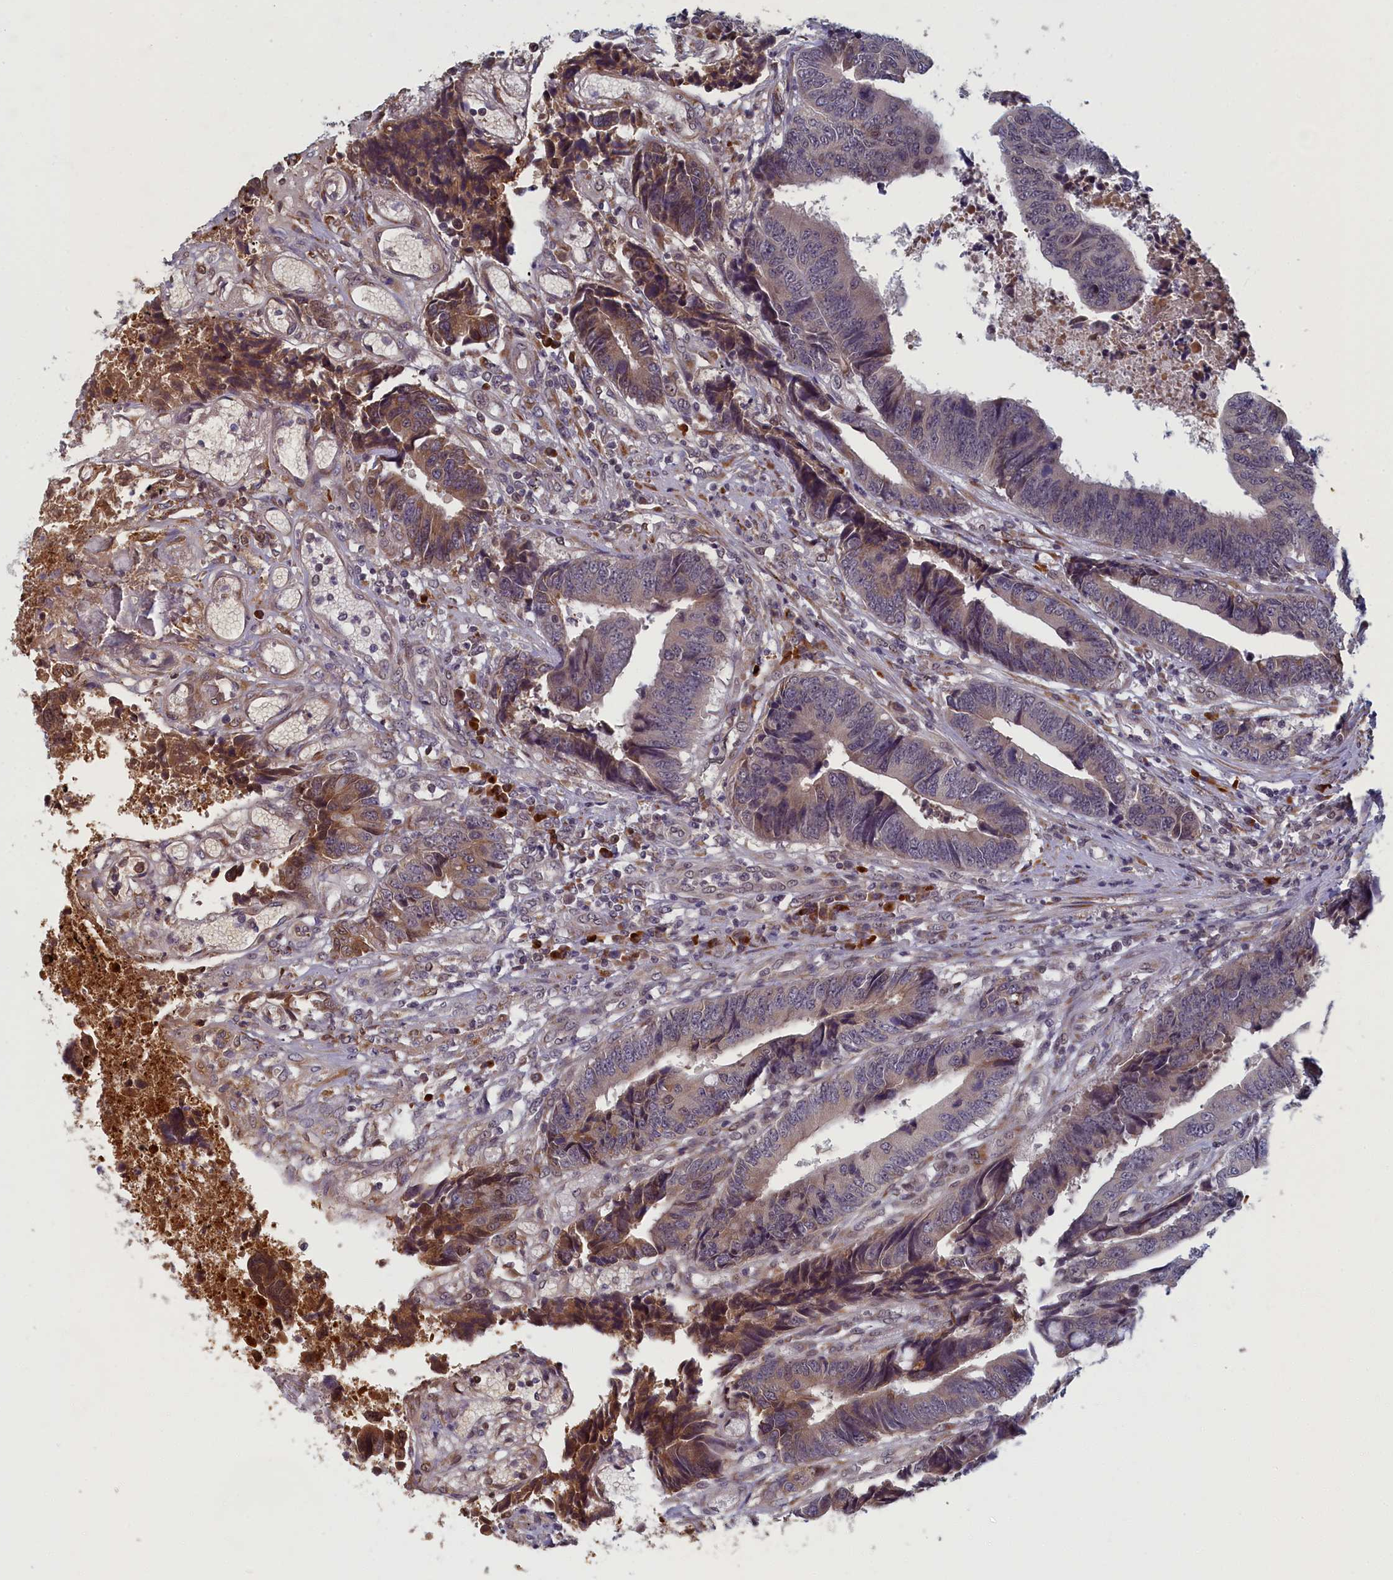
{"staining": {"intensity": "moderate", "quantity": "<25%", "location": "cytoplasmic/membranous,nuclear"}, "tissue": "colorectal cancer", "cell_type": "Tumor cells", "image_type": "cancer", "snomed": [{"axis": "morphology", "description": "Adenocarcinoma, NOS"}, {"axis": "topography", "description": "Rectum"}], "caption": "A brown stain highlights moderate cytoplasmic/membranous and nuclear staining of a protein in human colorectal cancer (adenocarcinoma) tumor cells. Immunohistochemistry stains the protein of interest in brown and the nuclei are stained blue.", "gene": "DNAJC17", "patient": {"sex": "male", "age": 84}}